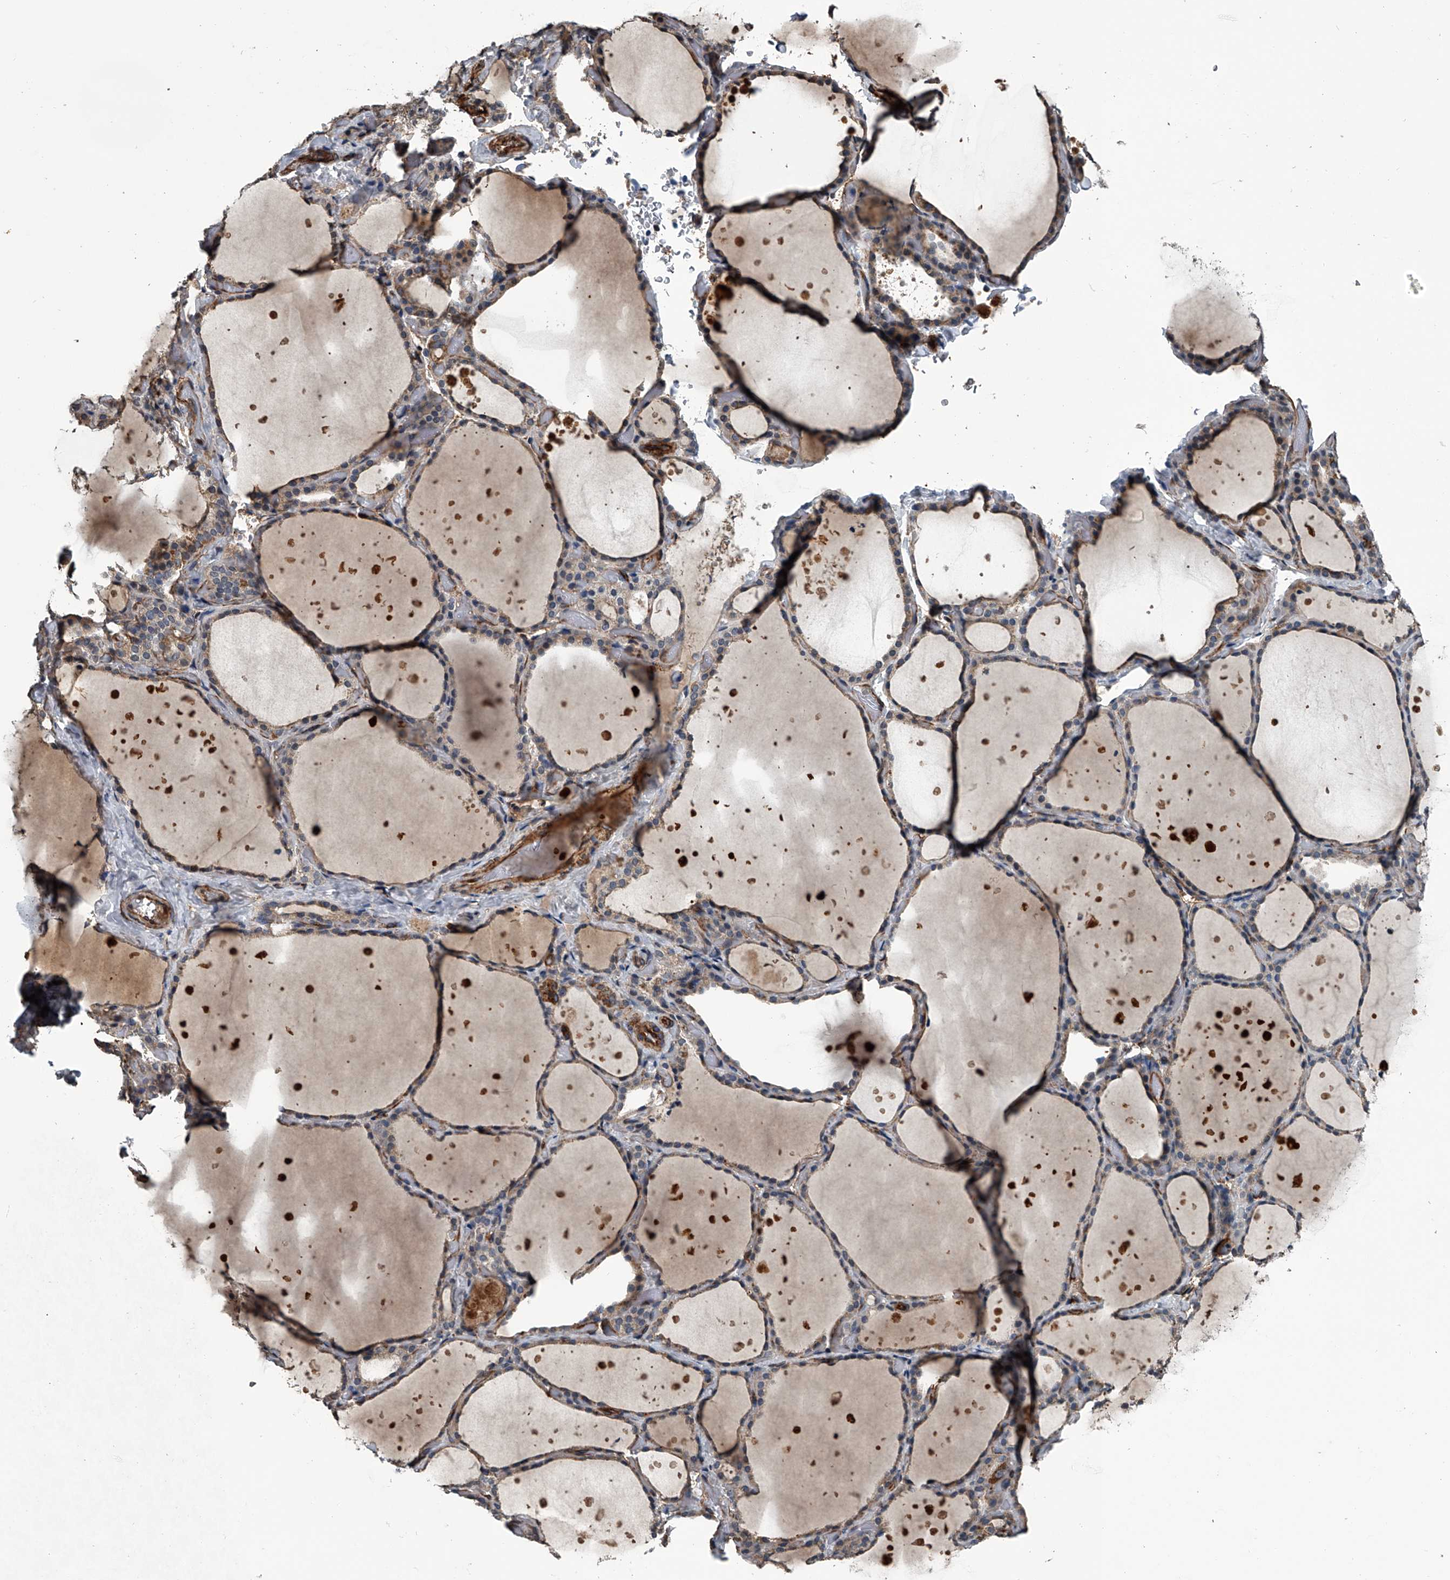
{"staining": {"intensity": "weak", "quantity": "<25%", "location": "cytoplasmic/membranous"}, "tissue": "thyroid gland", "cell_type": "Glandular cells", "image_type": "normal", "snomed": [{"axis": "morphology", "description": "Normal tissue, NOS"}, {"axis": "topography", "description": "Thyroid gland"}], "caption": "This is an immunohistochemistry photomicrograph of normal human thyroid gland. There is no staining in glandular cells.", "gene": "LDLRAD2", "patient": {"sex": "female", "age": 44}}